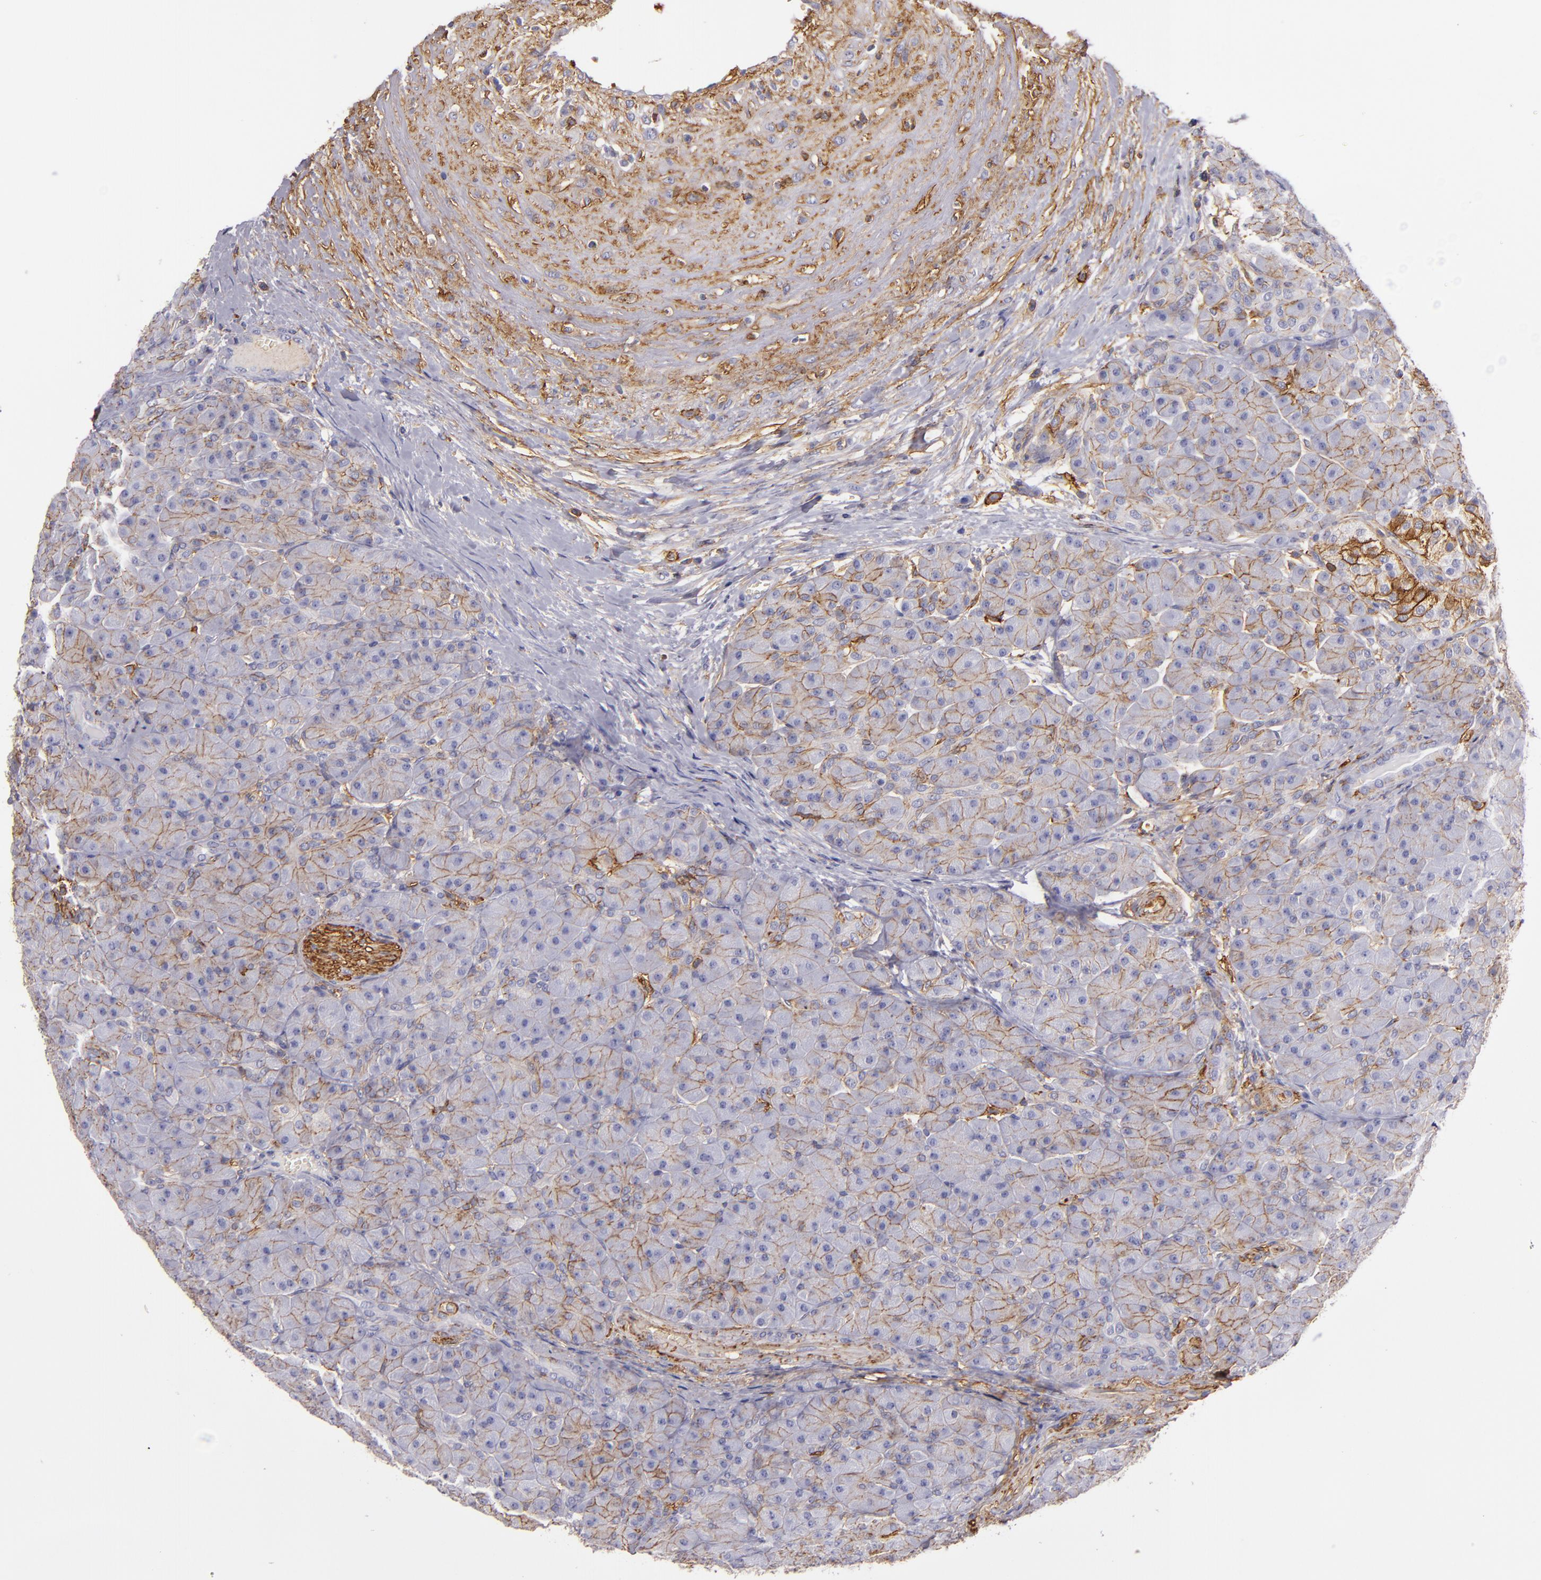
{"staining": {"intensity": "moderate", "quantity": ">75%", "location": "cytoplasmic/membranous"}, "tissue": "pancreas", "cell_type": "Exocrine glandular cells", "image_type": "normal", "snomed": [{"axis": "morphology", "description": "Normal tissue, NOS"}, {"axis": "topography", "description": "Pancreas"}], "caption": "A medium amount of moderate cytoplasmic/membranous expression is appreciated in approximately >75% of exocrine glandular cells in unremarkable pancreas.", "gene": "CD9", "patient": {"sex": "male", "age": 66}}